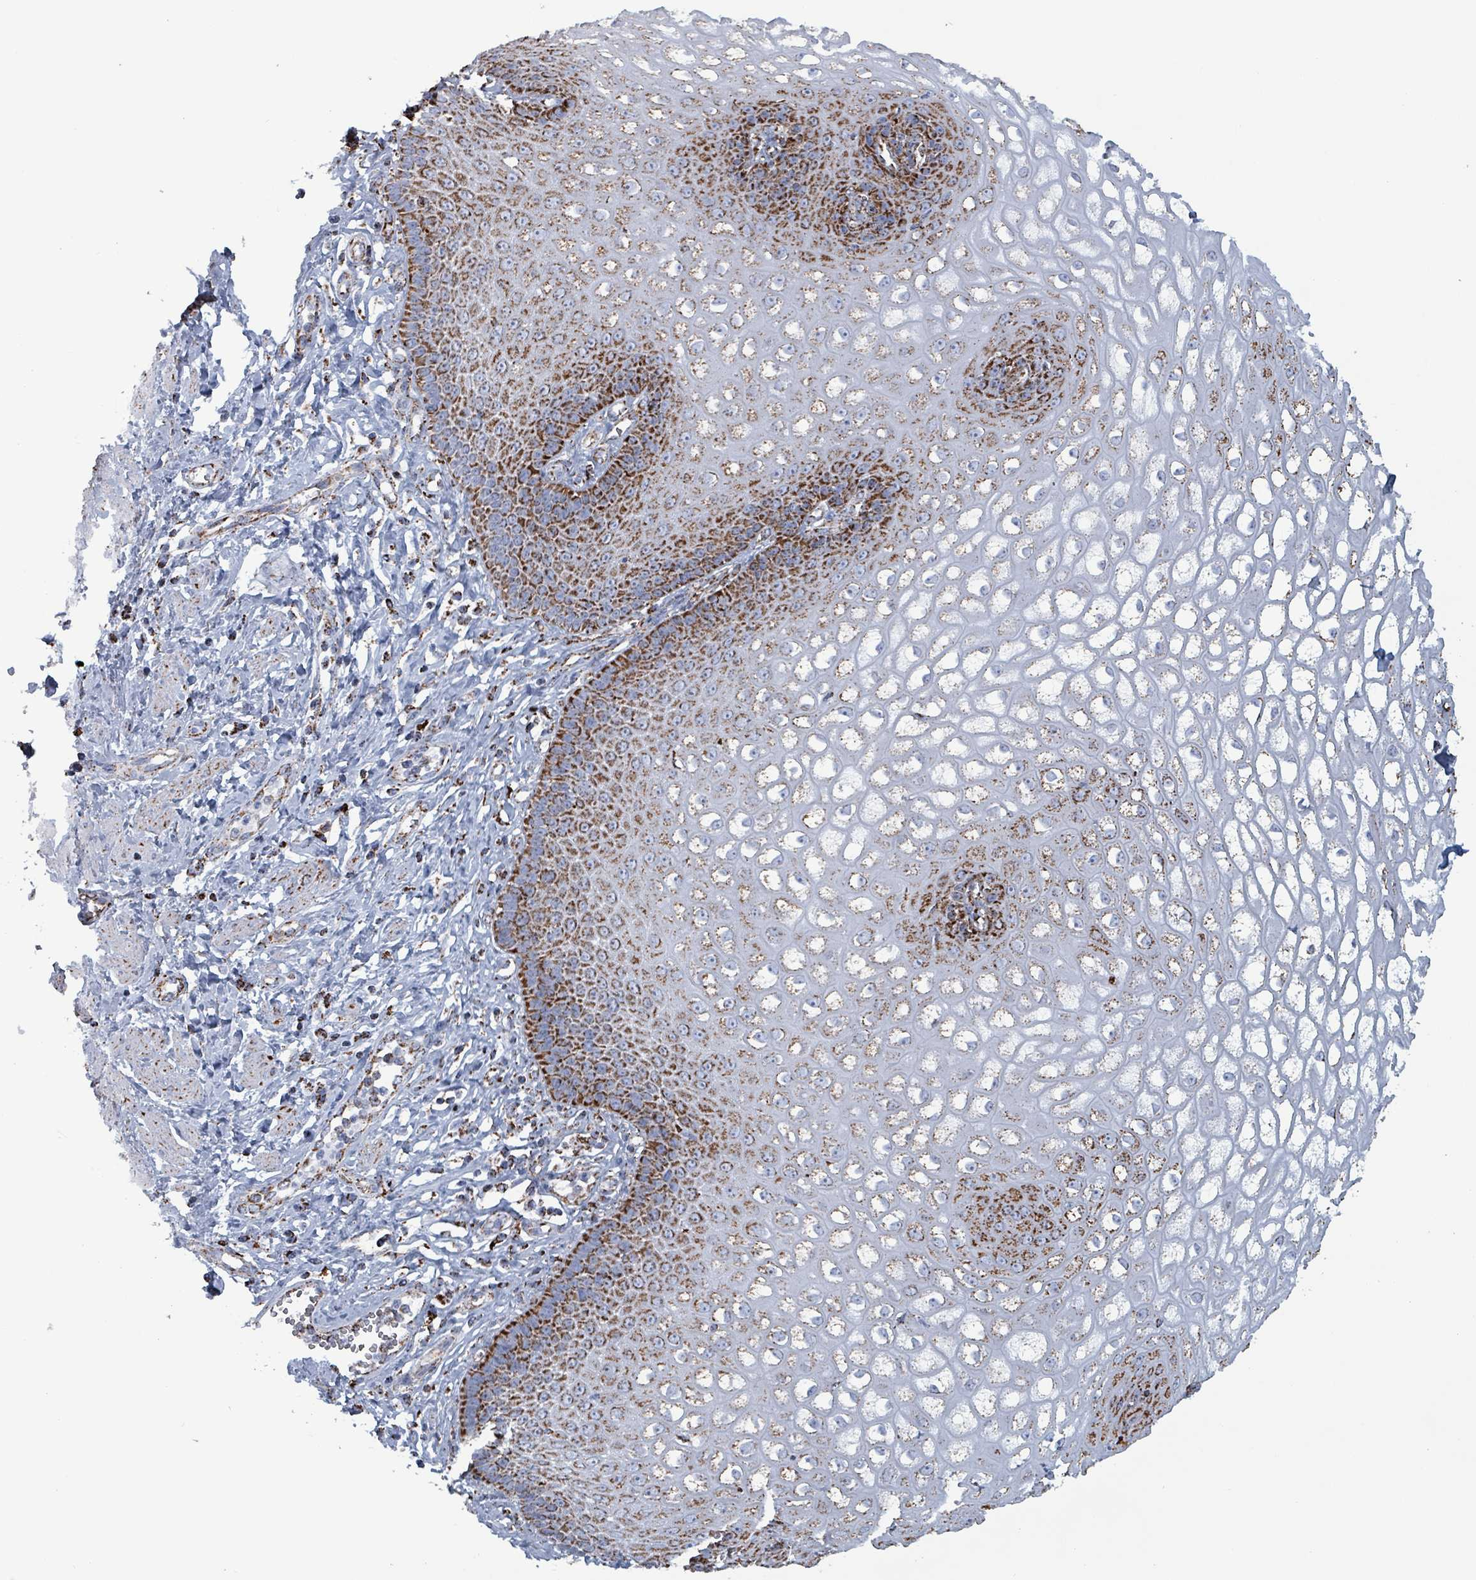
{"staining": {"intensity": "strong", "quantity": ">75%", "location": "cytoplasmic/membranous"}, "tissue": "esophagus", "cell_type": "Squamous epithelial cells", "image_type": "normal", "snomed": [{"axis": "morphology", "description": "Normal tissue, NOS"}, {"axis": "topography", "description": "Esophagus"}], "caption": "Immunohistochemical staining of unremarkable esophagus reveals strong cytoplasmic/membranous protein staining in approximately >75% of squamous epithelial cells. The protein of interest is stained brown, and the nuclei are stained in blue (DAB IHC with brightfield microscopy, high magnification).", "gene": "IDH3B", "patient": {"sex": "male", "age": 67}}